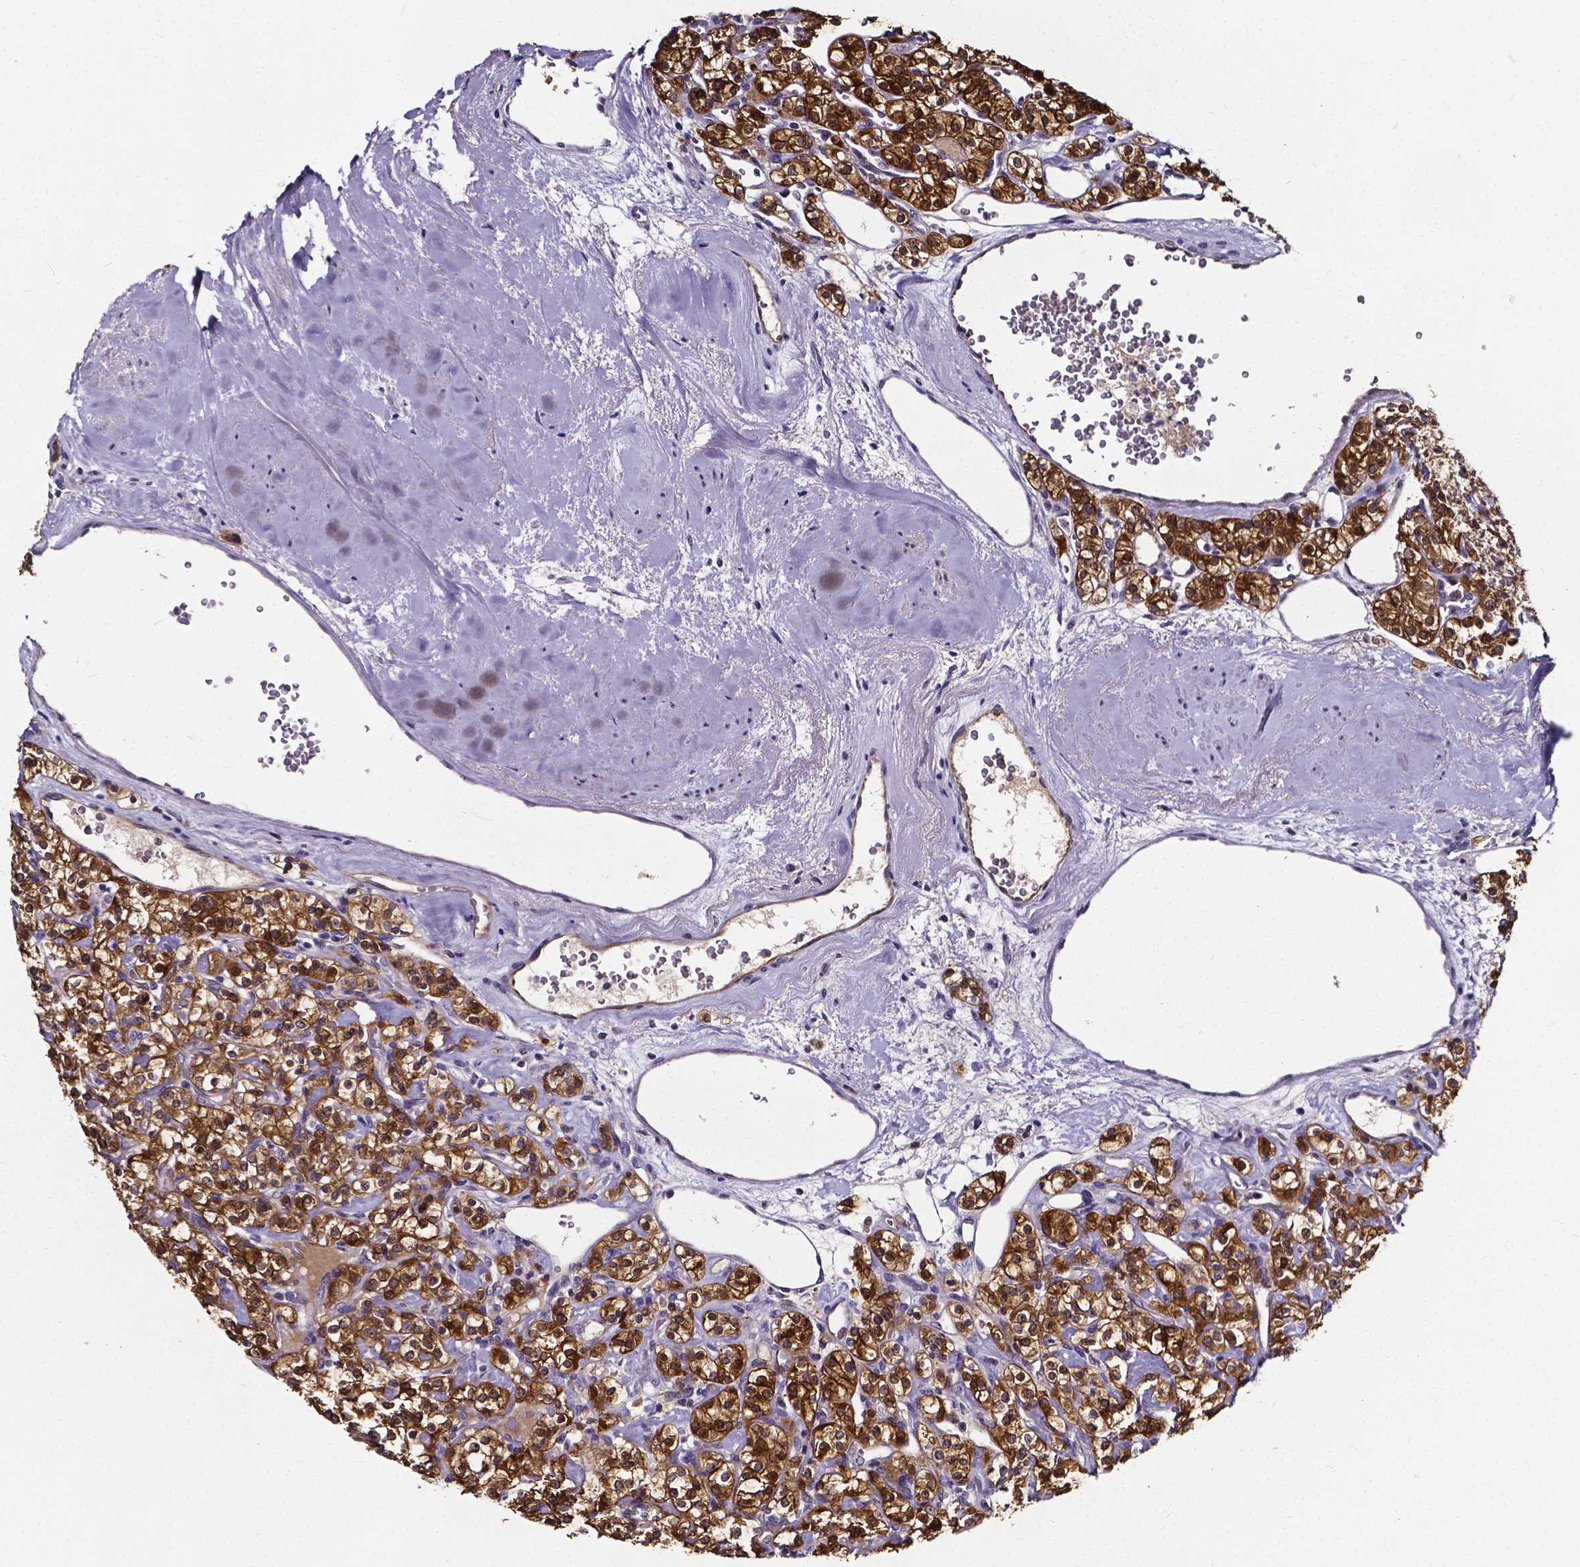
{"staining": {"intensity": "strong", "quantity": ">75%", "location": "cytoplasmic/membranous,nuclear"}, "tissue": "renal cancer", "cell_type": "Tumor cells", "image_type": "cancer", "snomed": [{"axis": "morphology", "description": "Adenocarcinoma, NOS"}, {"axis": "topography", "description": "Kidney"}], "caption": "There is high levels of strong cytoplasmic/membranous and nuclear positivity in tumor cells of renal cancer (adenocarcinoma), as demonstrated by immunohistochemical staining (brown color).", "gene": "SOWAHA", "patient": {"sex": "male", "age": 77}}